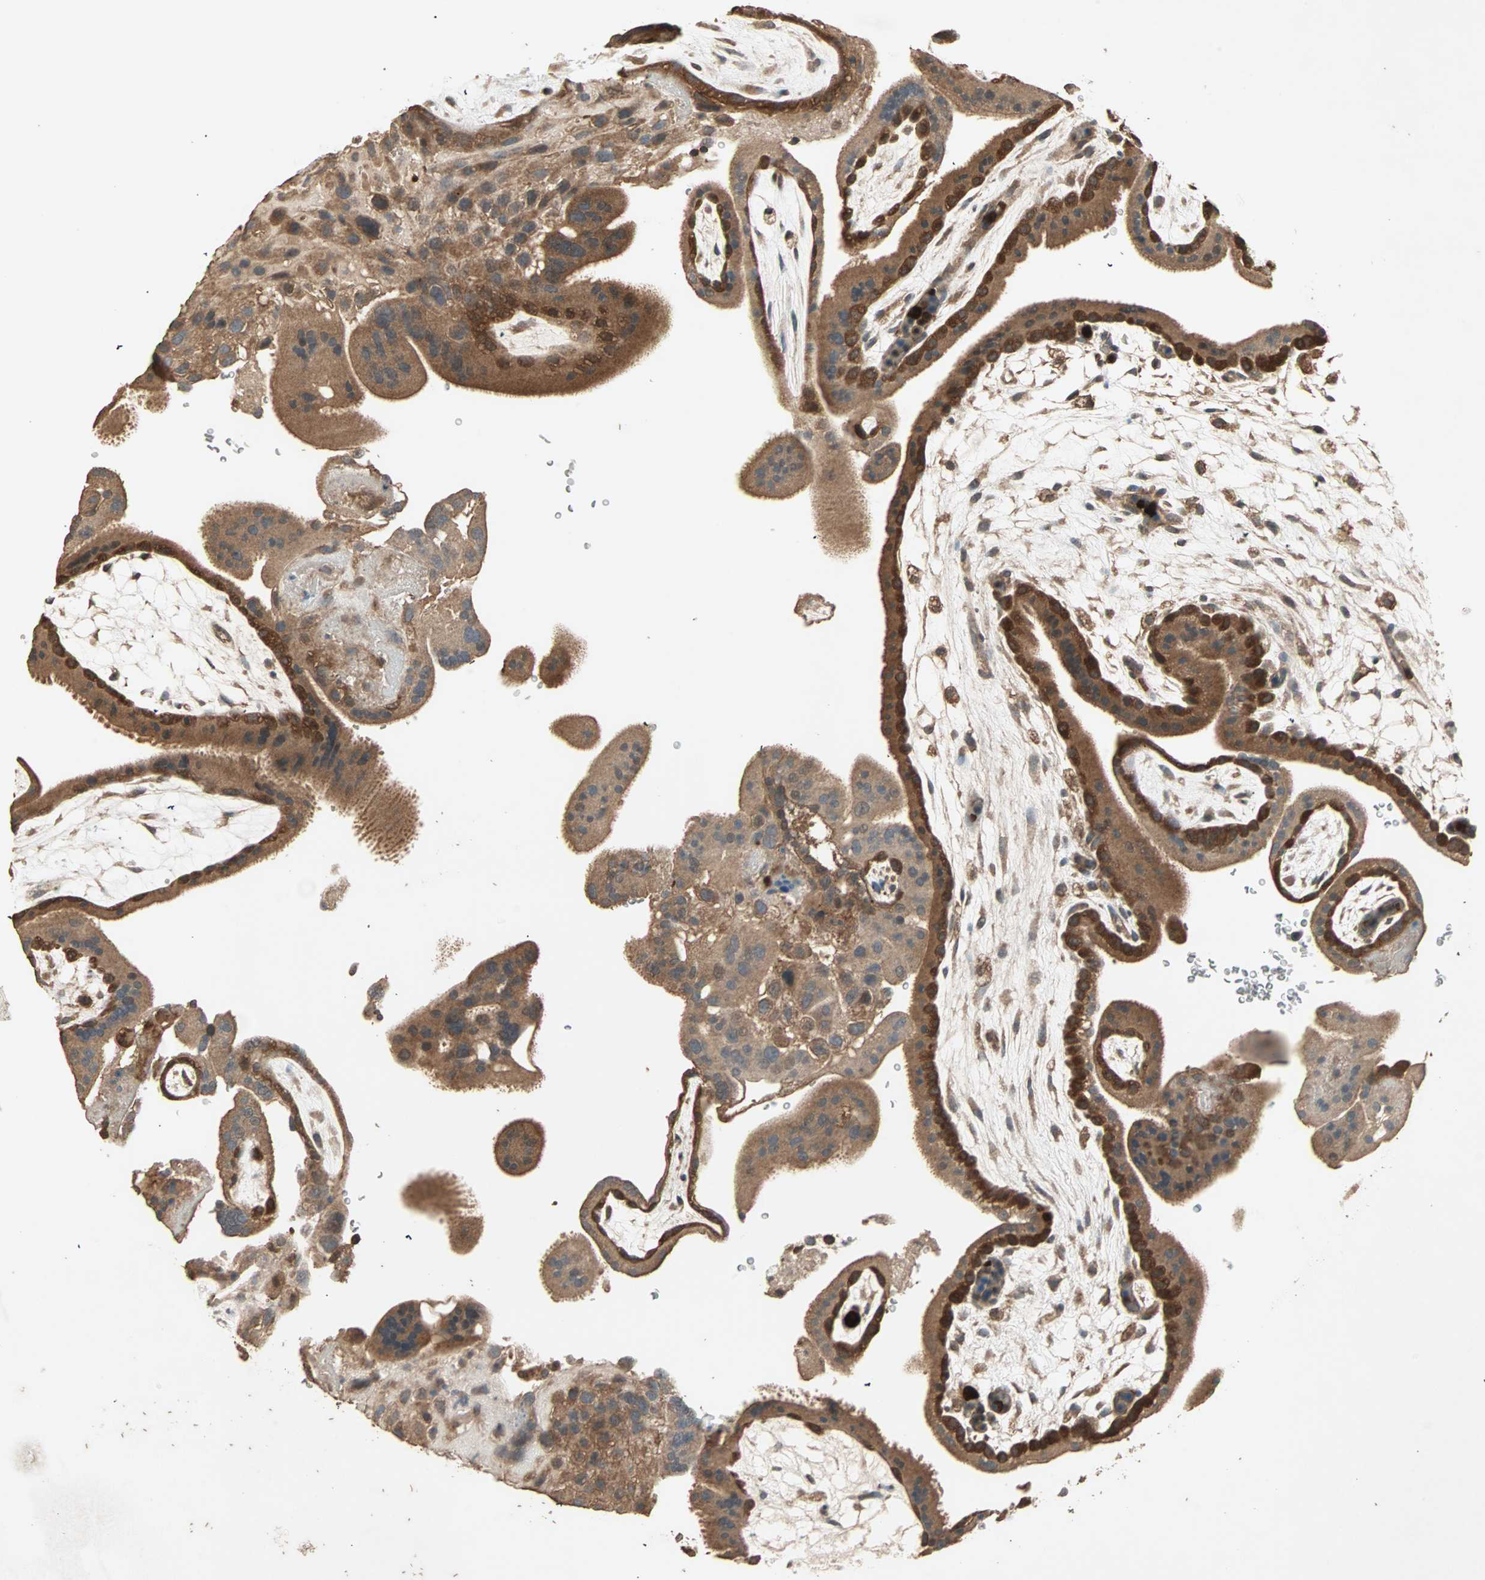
{"staining": {"intensity": "moderate", "quantity": ">75%", "location": "cytoplasmic/membranous"}, "tissue": "placenta", "cell_type": "Decidual cells", "image_type": "normal", "snomed": [{"axis": "morphology", "description": "Normal tissue, NOS"}, {"axis": "topography", "description": "Placenta"}], "caption": "Placenta stained with DAB (3,3'-diaminobenzidine) IHC exhibits medium levels of moderate cytoplasmic/membranous expression in approximately >75% of decidual cells. The staining was performed using DAB (3,3'-diaminobenzidine) to visualize the protein expression in brown, while the nuclei were stained in blue with hematoxylin (Magnification: 20x).", "gene": "UBAC1", "patient": {"sex": "female", "age": 19}}